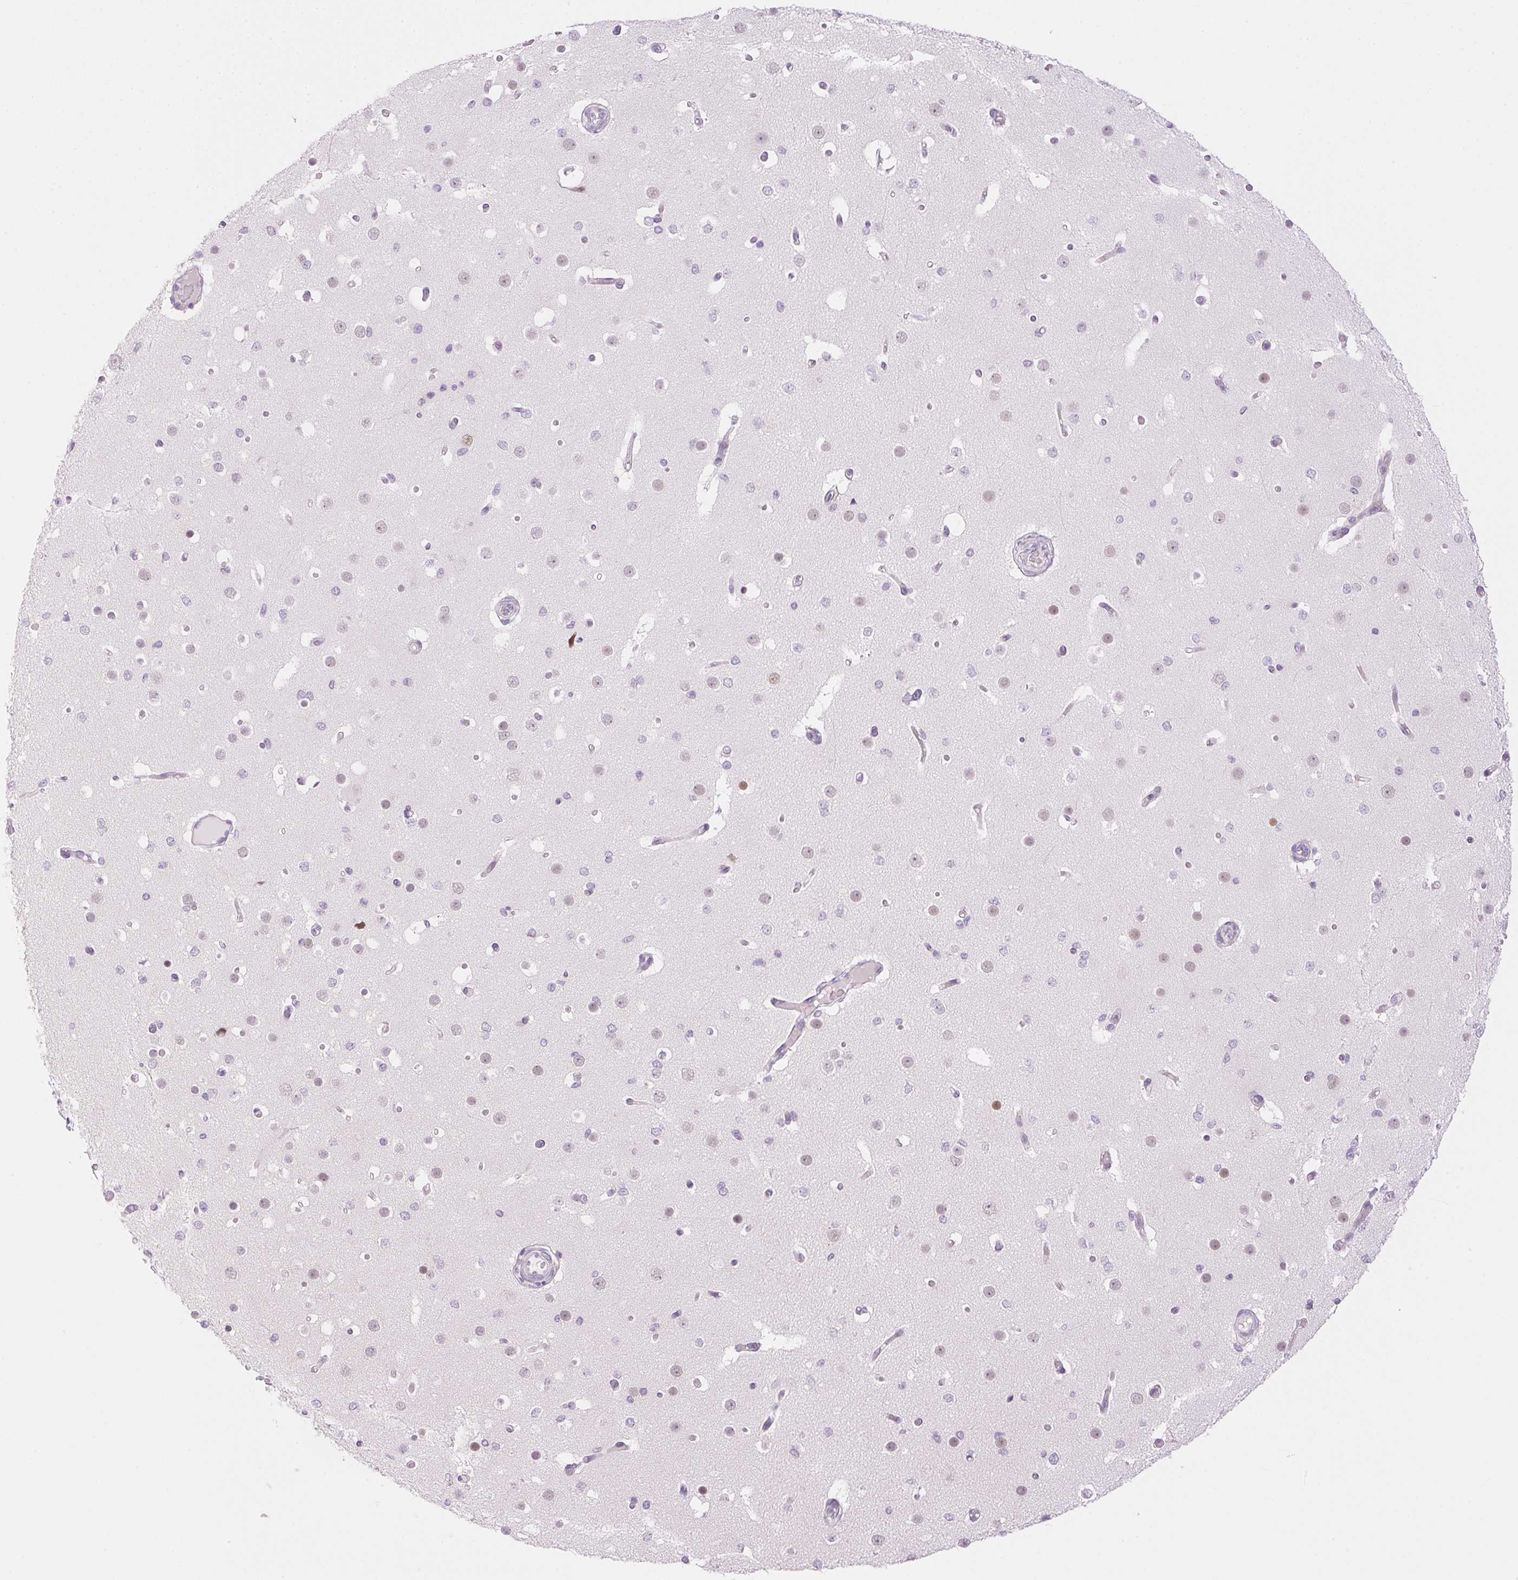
{"staining": {"intensity": "negative", "quantity": "none", "location": "none"}, "tissue": "cerebral cortex", "cell_type": "Endothelial cells", "image_type": "normal", "snomed": [{"axis": "morphology", "description": "Normal tissue, NOS"}, {"axis": "morphology", "description": "Inflammation, NOS"}, {"axis": "topography", "description": "Cerebral cortex"}], "caption": "Immunohistochemistry of benign human cerebral cortex reveals no expression in endothelial cells. The staining was performed using DAB to visualize the protein expression in brown, while the nuclei were stained in blue with hematoxylin (Magnification: 20x).", "gene": "SPRYD4", "patient": {"sex": "male", "age": 6}}